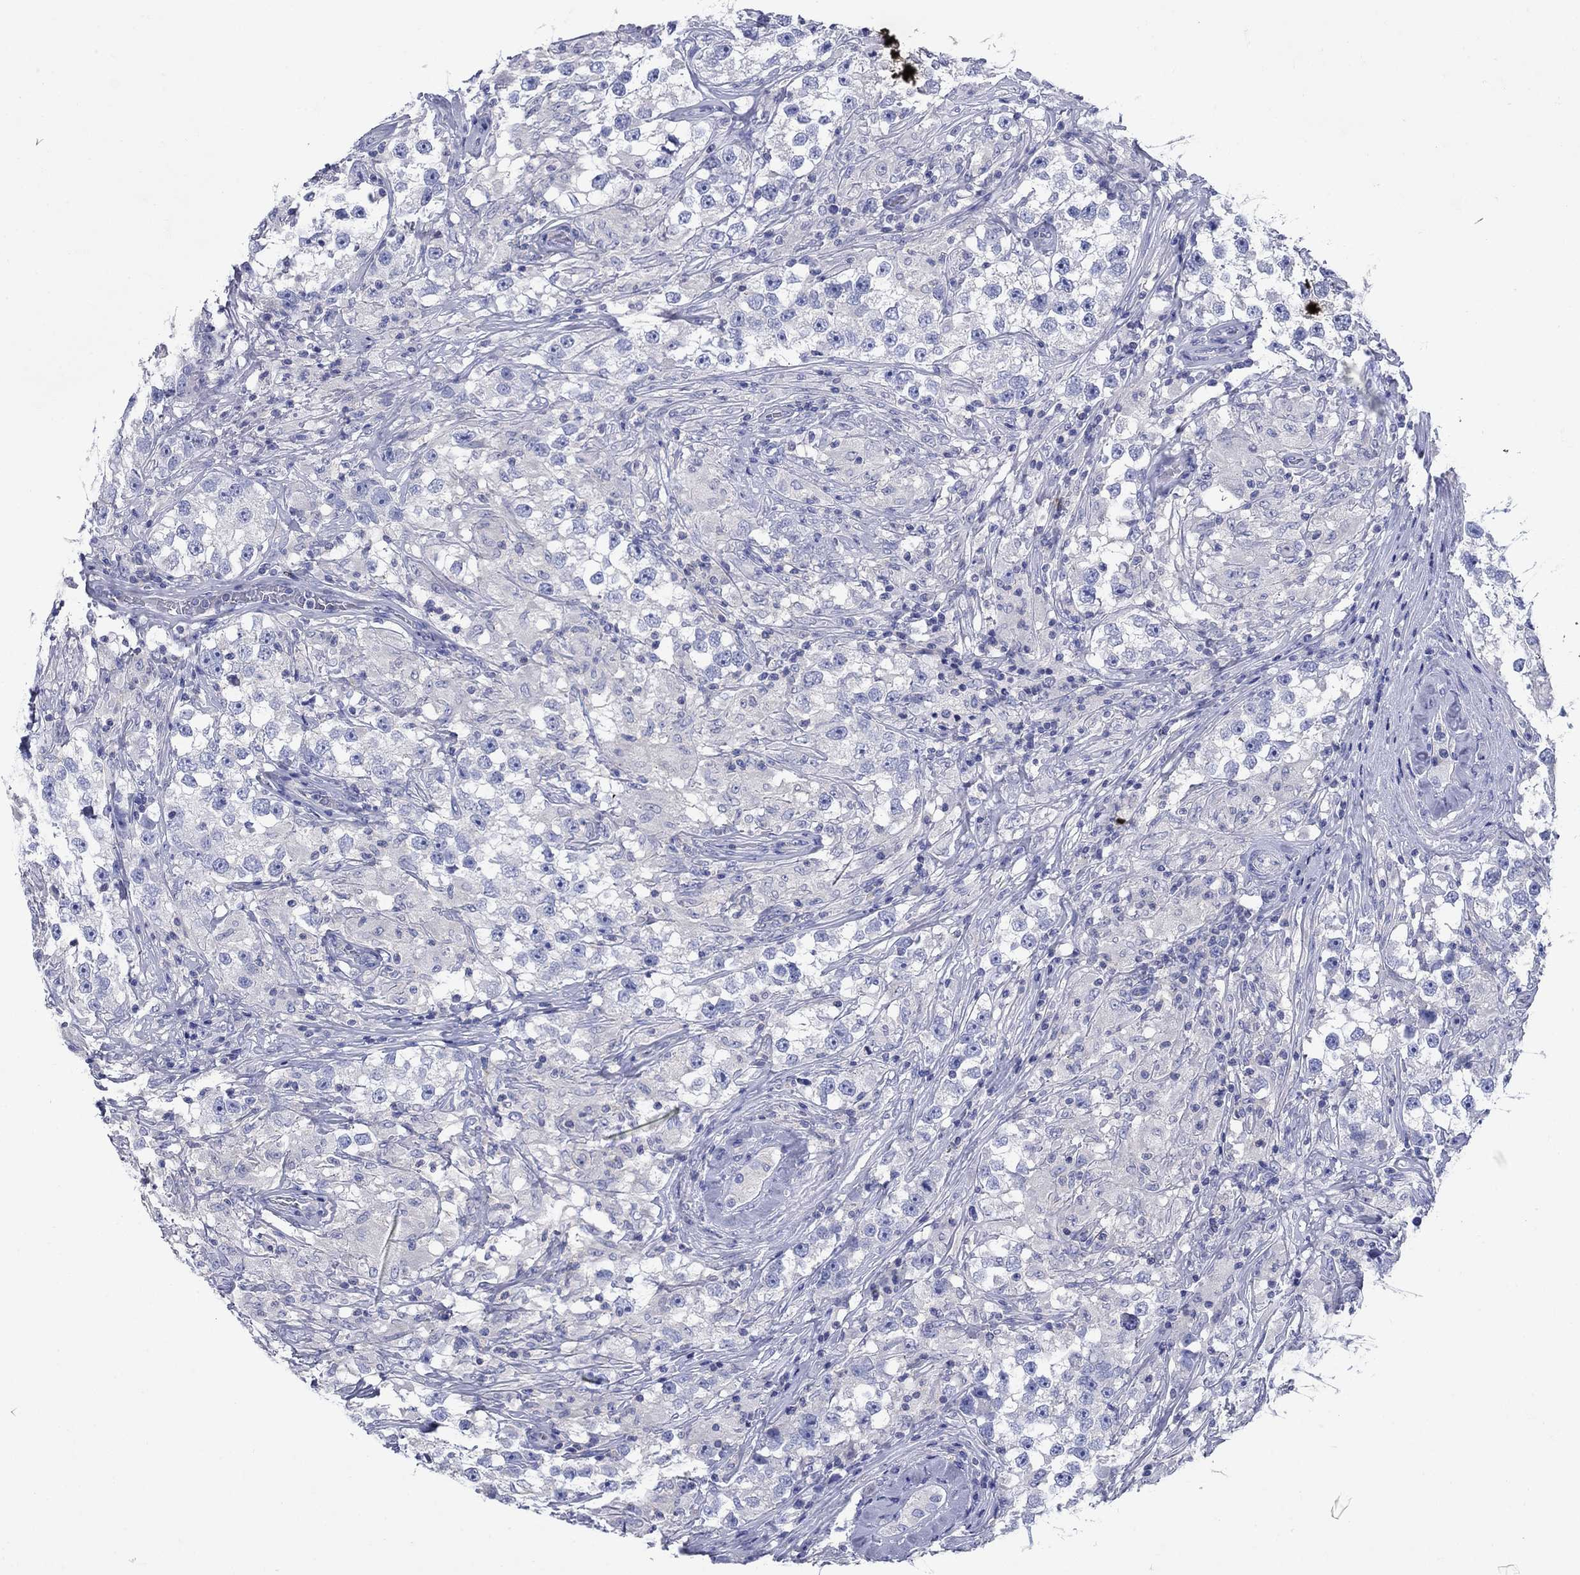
{"staining": {"intensity": "negative", "quantity": "none", "location": "none"}, "tissue": "testis cancer", "cell_type": "Tumor cells", "image_type": "cancer", "snomed": [{"axis": "morphology", "description": "Seminoma, NOS"}, {"axis": "topography", "description": "Testis"}], "caption": "The image shows no significant staining in tumor cells of testis cancer. (Brightfield microscopy of DAB (3,3'-diaminobenzidine) IHC at high magnification).", "gene": "SULT2B1", "patient": {"sex": "male", "age": 46}}